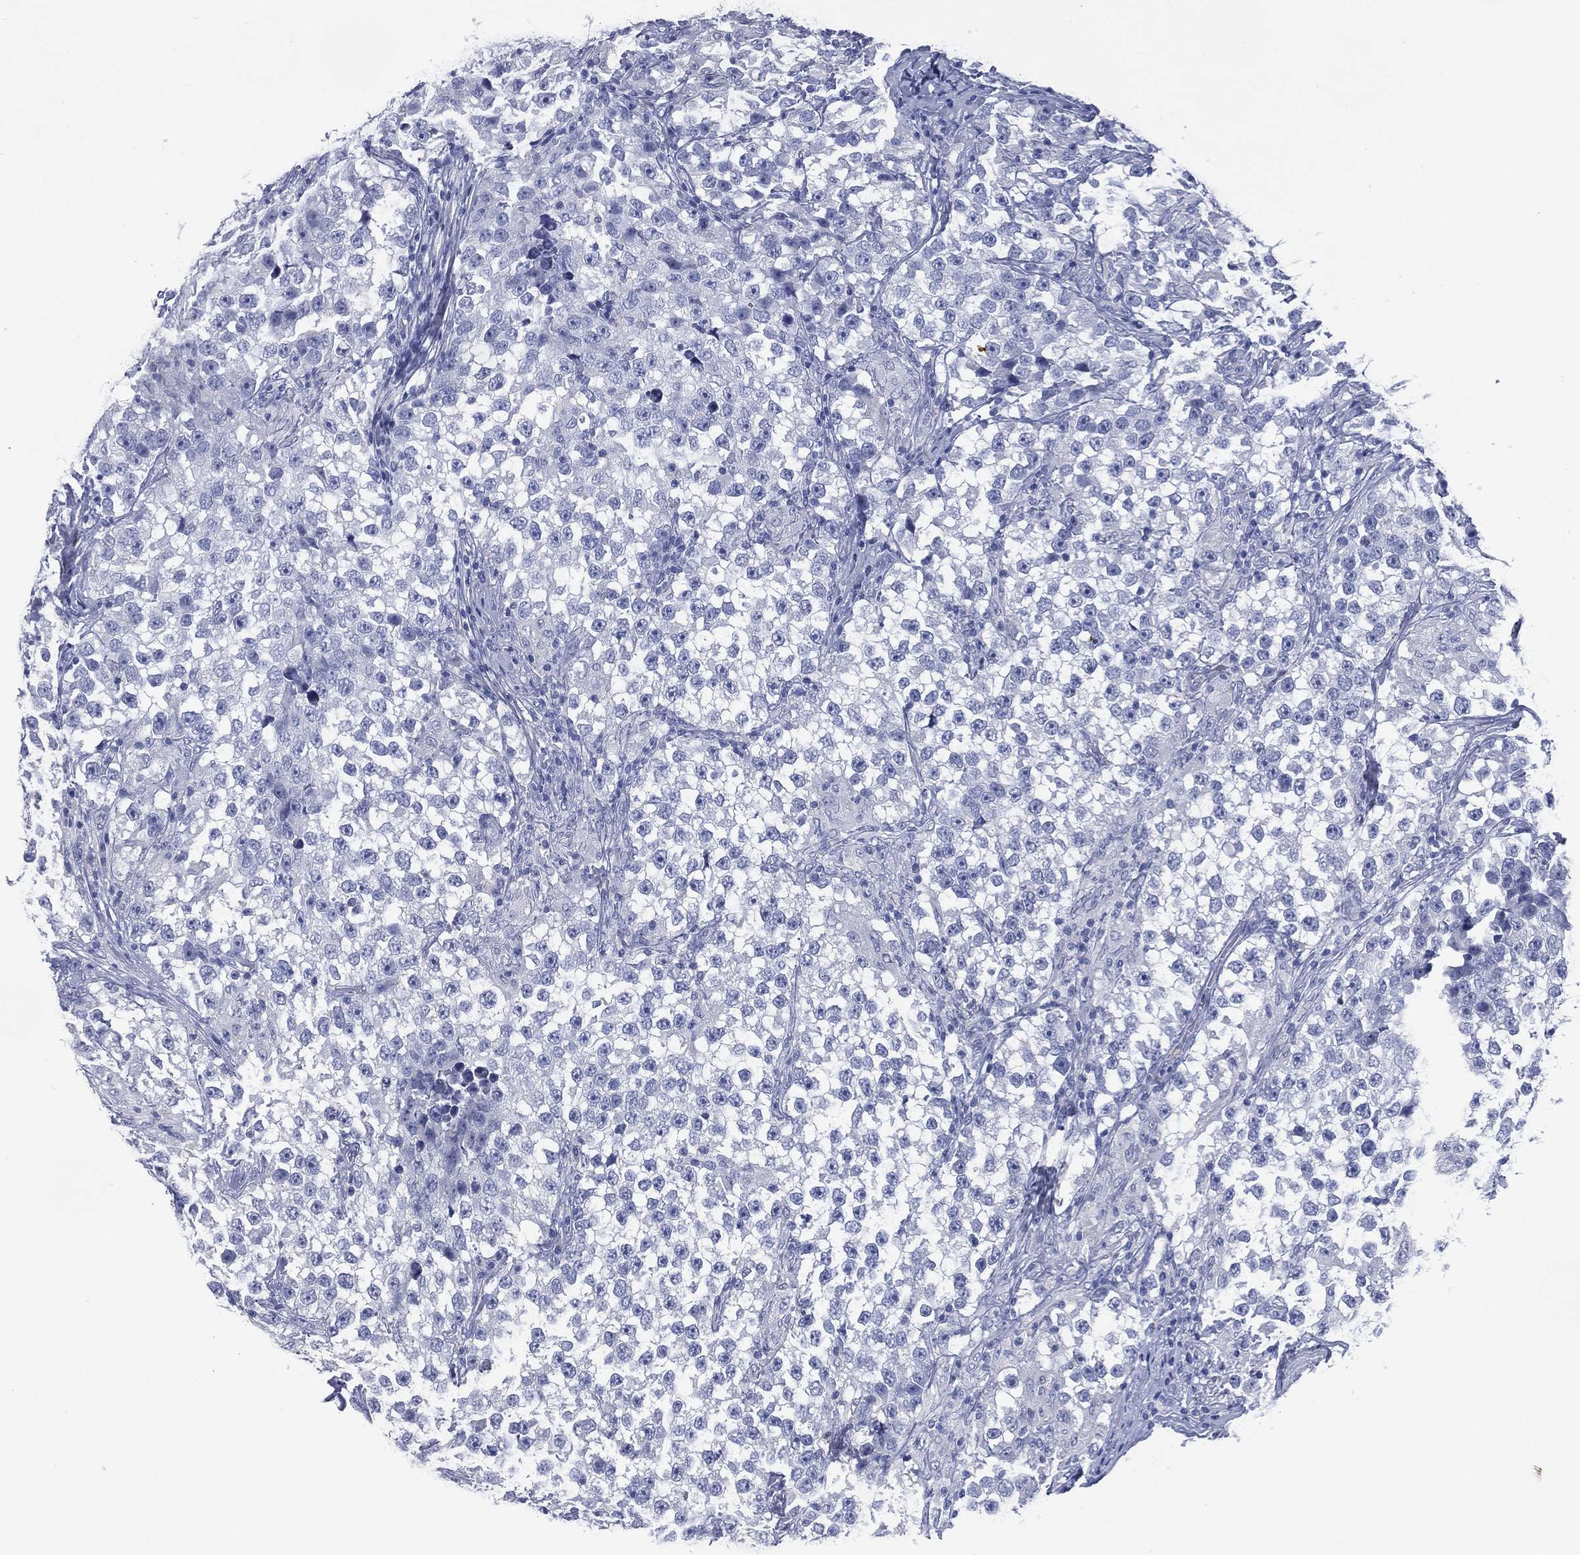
{"staining": {"intensity": "negative", "quantity": "none", "location": "none"}, "tissue": "testis cancer", "cell_type": "Tumor cells", "image_type": "cancer", "snomed": [{"axis": "morphology", "description": "Seminoma, NOS"}, {"axis": "topography", "description": "Testis"}], "caption": "This is an IHC histopathology image of human seminoma (testis). There is no expression in tumor cells.", "gene": "KRT7", "patient": {"sex": "male", "age": 46}}